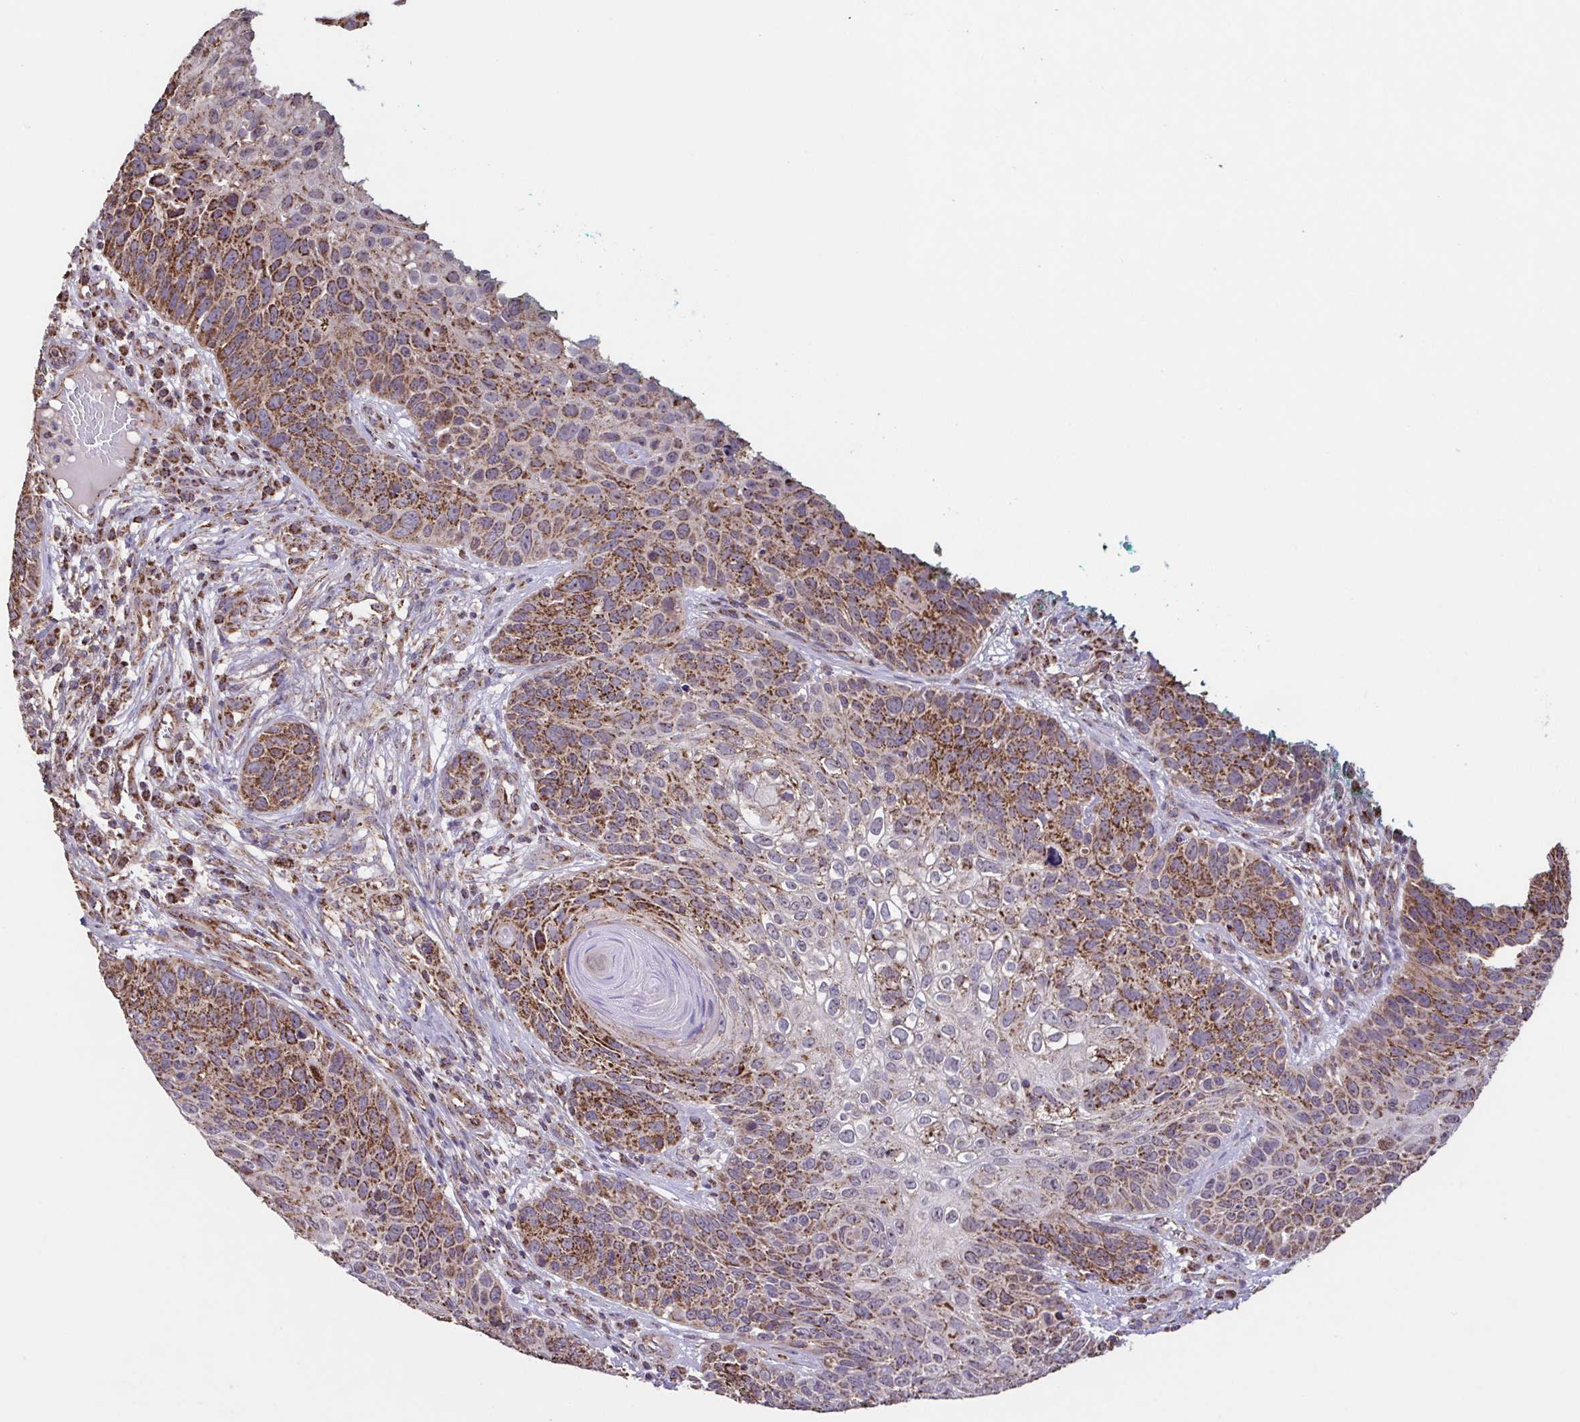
{"staining": {"intensity": "moderate", "quantity": ">75%", "location": "cytoplasmic/membranous"}, "tissue": "skin cancer", "cell_type": "Tumor cells", "image_type": "cancer", "snomed": [{"axis": "morphology", "description": "Squamous cell carcinoma, NOS"}, {"axis": "topography", "description": "Skin"}], "caption": "Tumor cells reveal medium levels of moderate cytoplasmic/membranous positivity in about >75% of cells in human squamous cell carcinoma (skin).", "gene": "DIP2B", "patient": {"sex": "male", "age": 92}}